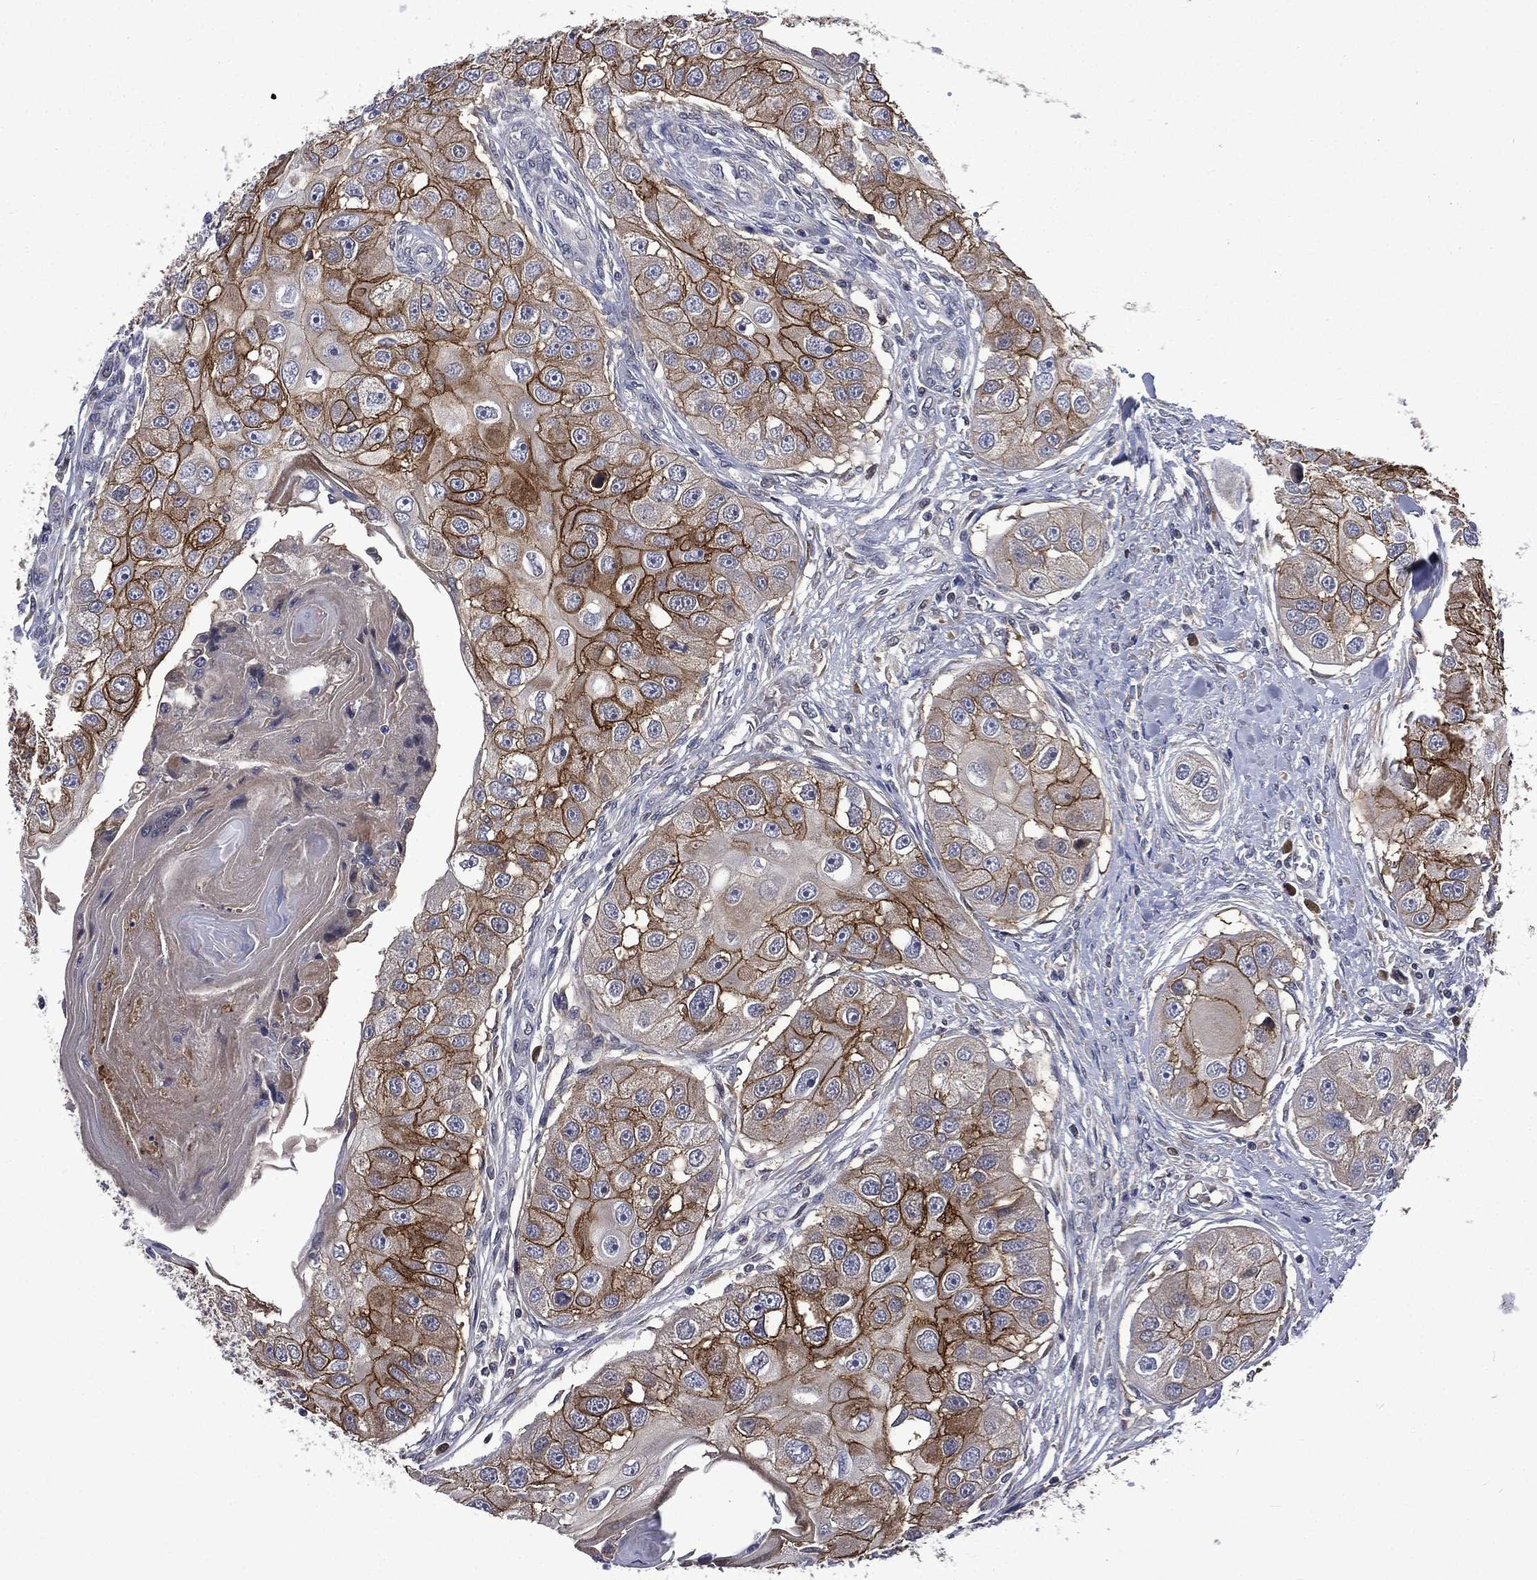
{"staining": {"intensity": "strong", "quantity": "25%-75%", "location": "cytoplasmic/membranous"}, "tissue": "head and neck cancer", "cell_type": "Tumor cells", "image_type": "cancer", "snomed": [{"axis": "morphology", "description": "Normal tissue, NOS"}, {"axis": "morphology", "description": "Squamous cell carcinoma, NOS"}, {"axis": "topography", "description": "Skeletal muscle"}, {"axis": "topography", "description": "Head-Neck"}], "caption": "About 25%-75% of tumor cells in squamous cell carcinoma (head and neck) reveal strong cytoplasmic/membranous protein staining as visualized by brown immunohistochemical staining.", "gene": "CA12", "patient": {"sex": "male", "age": 51}}